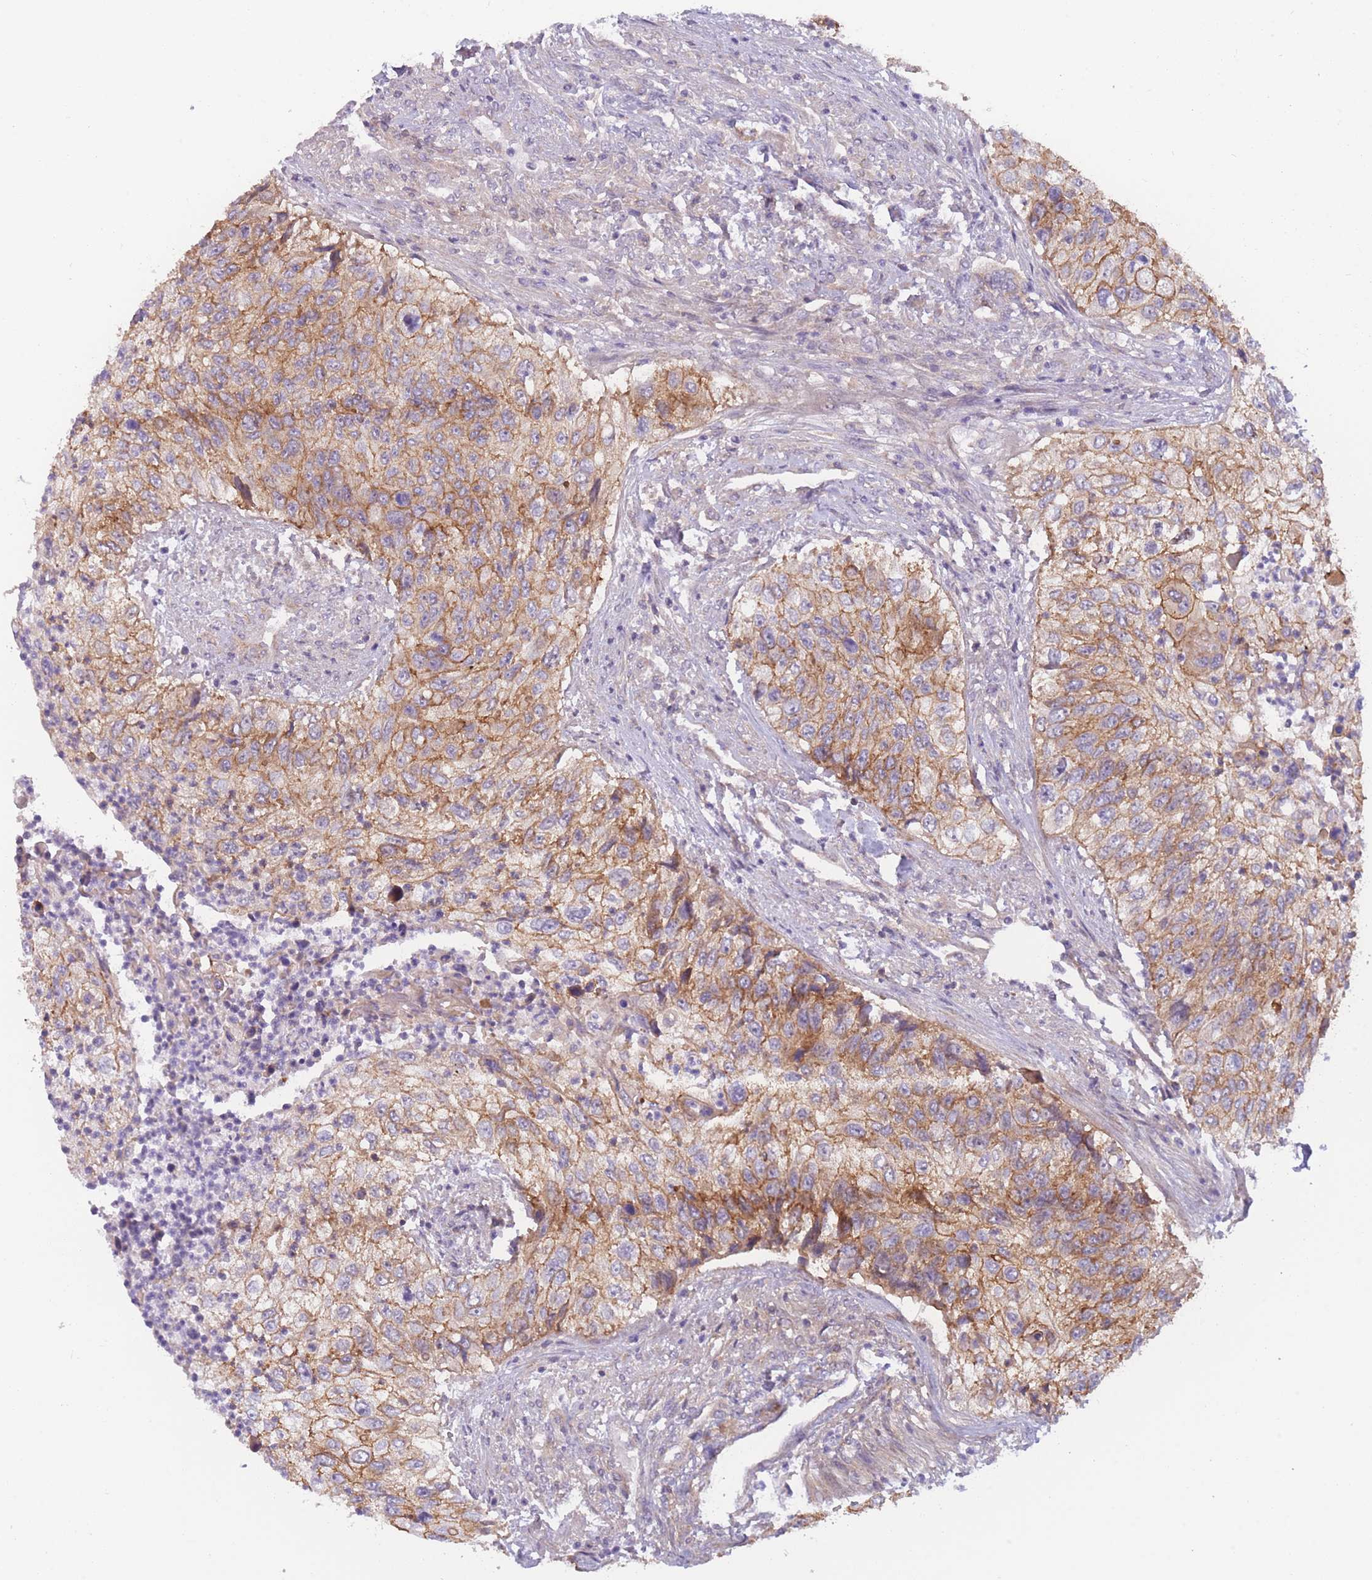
{"staining": {"intensity": "moderate", "quantity": ">75%", "location": "cytoplasmic/membranous"}, "tissue": "urothelial cancer", "cell_type": "Tumor cells", "image_type": "cancer", "snomed": [{"axis": "morphology", "description": "Urothelial carcinoma, High grade"}, {"axis": "topography", "description": "Urinary bladder"}], "caption": "Immunohistochemistry (DAB) staining of human urothelial carcinoma (high-grade) displays moderate cytoplasmic/membranous protein expression in approximately >75% of tumor cells.", "gene": "WDR93", "patient": {"sex": "female", "age": 60}}